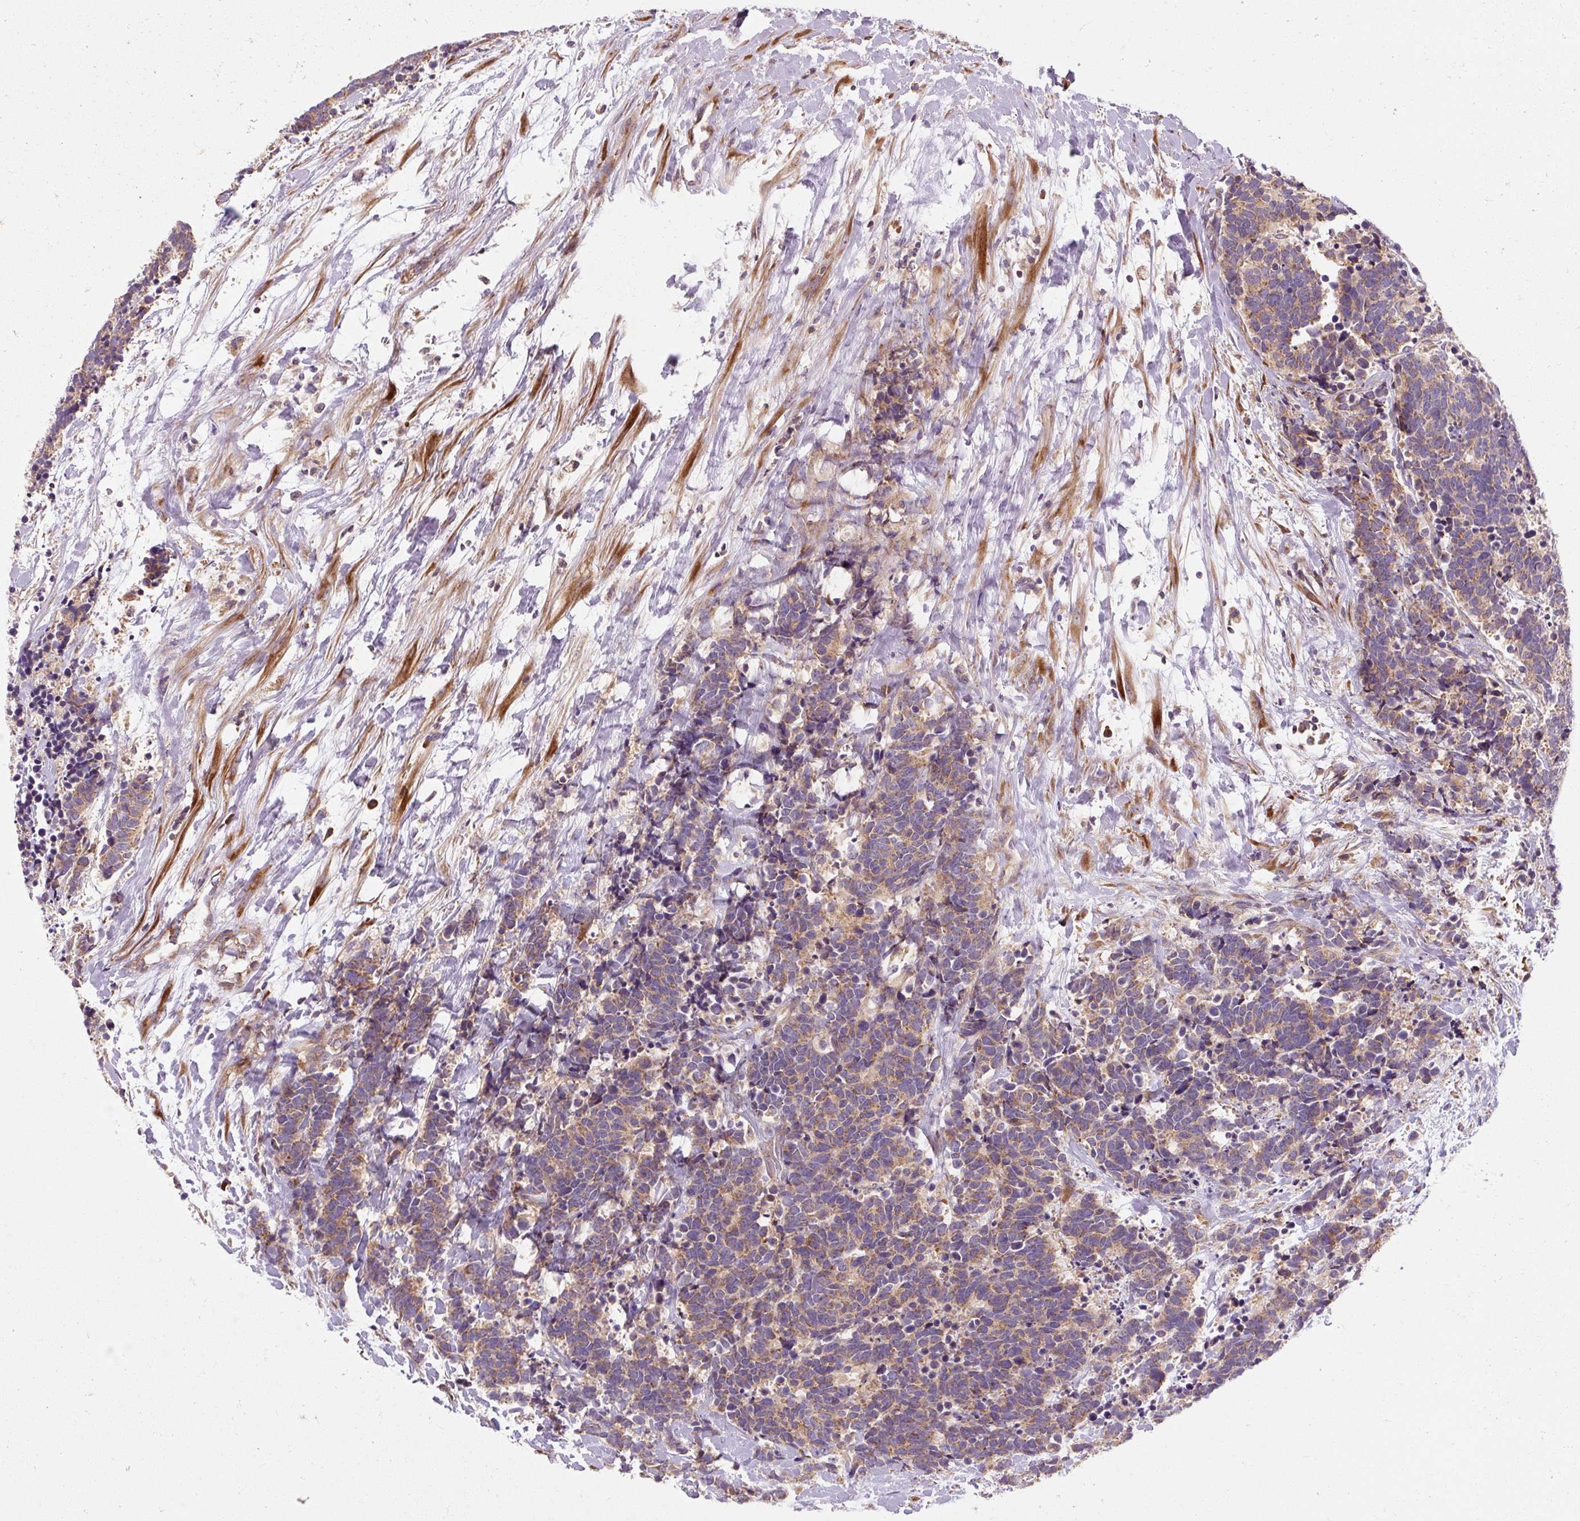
{"staining": {"intensity": "moderate", "quantity": "25%-75%", "location": "cytoplasmic/membranous"}, "tissue": "carcinoid", "cell_type": "Tumor cells", "image_type": "cancer", "snomed": [{"axis": "morphology", "description": "Carcinoma, NOS"}, {"axis": "morphology", "description": "Carcinoid, malignant, NOS"}, {"axis": "topography", "description": "Prostate"}], "caption": "Carcinoid (malignant) stained with a protein marker shows moderate staining in tumor cells.", "gene": "PRSS48", "patient": {"sex": "male", "age": 57}}